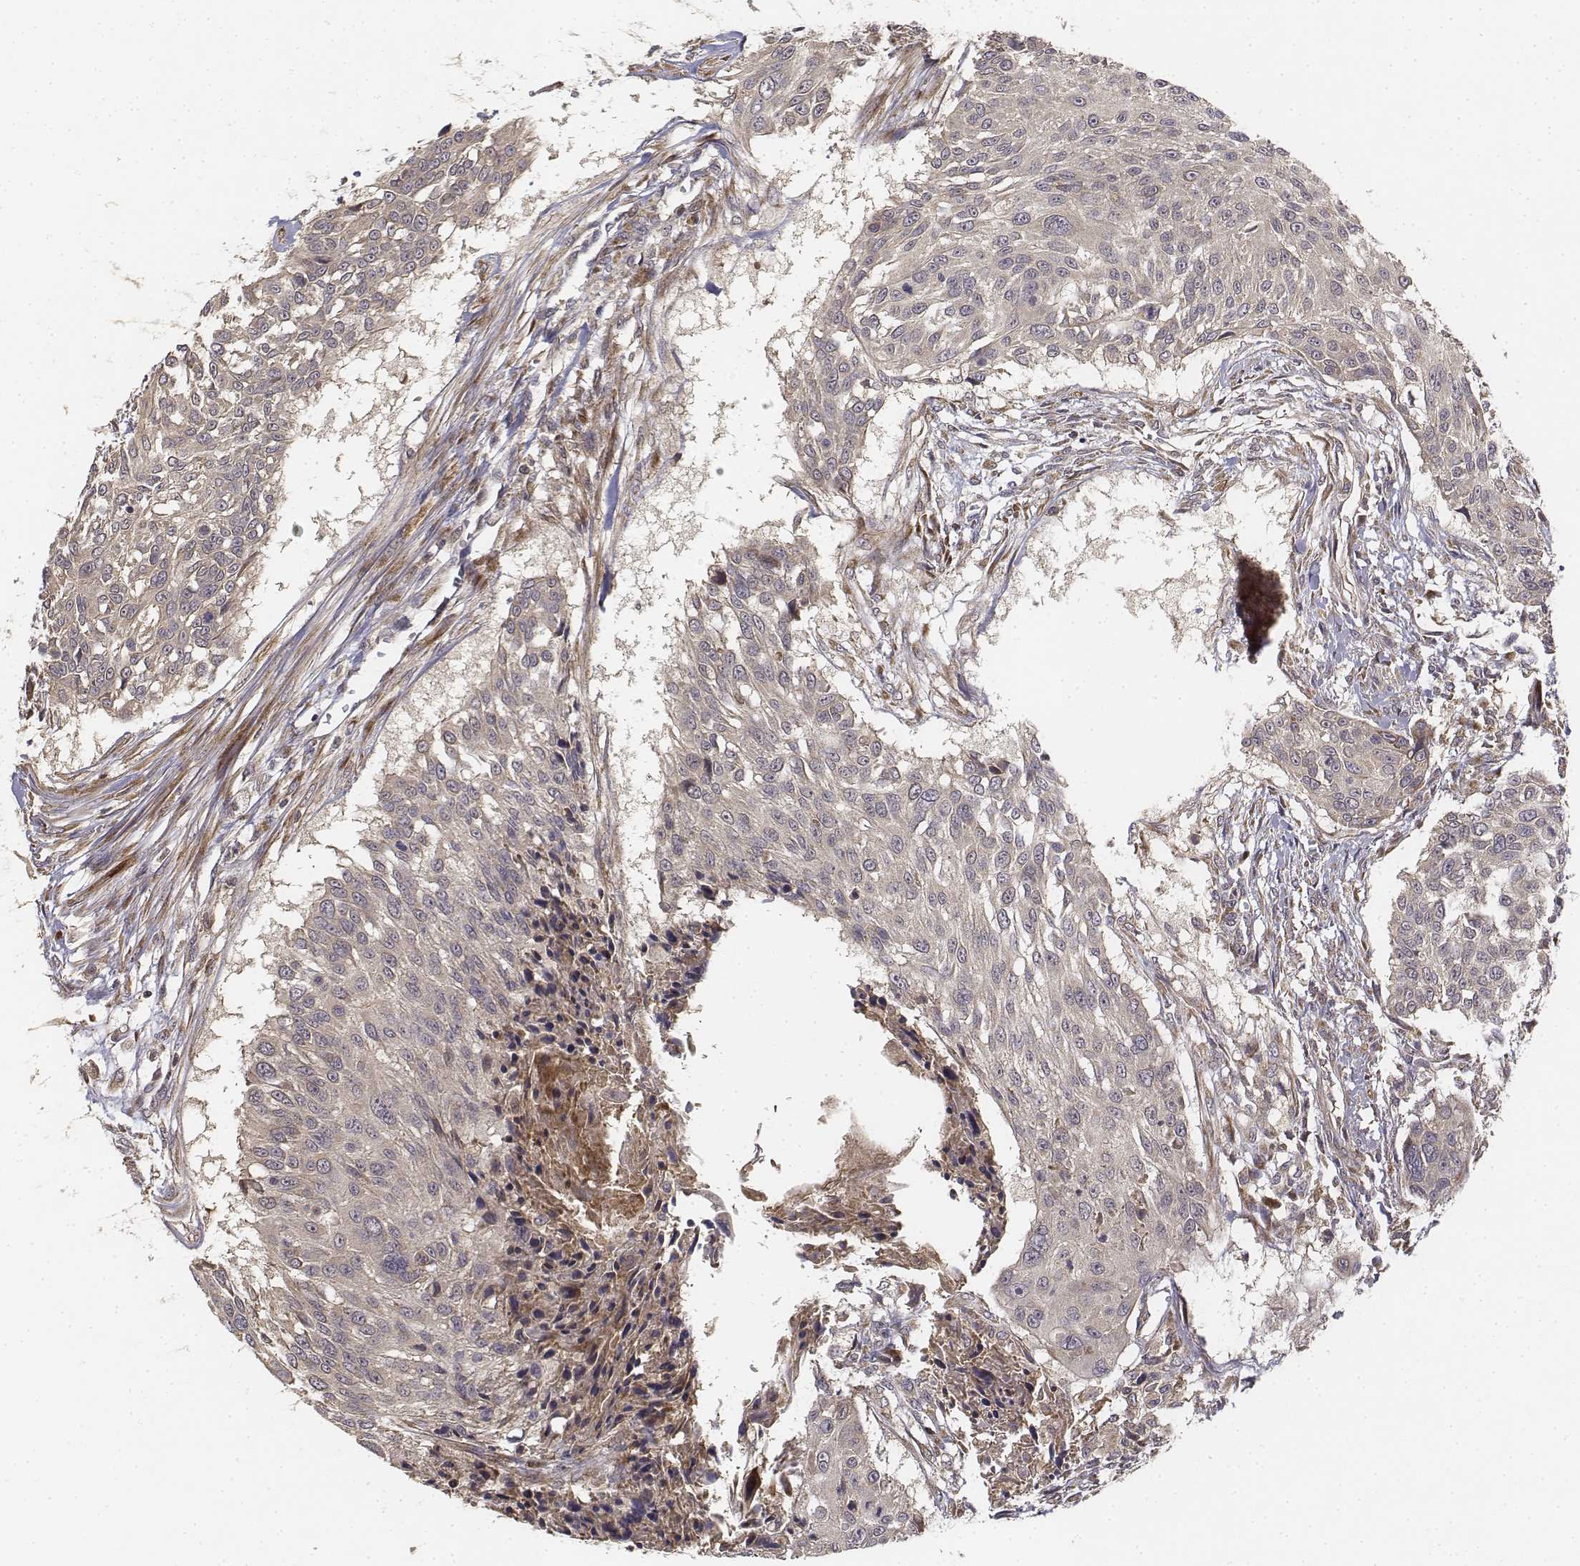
{"staining": {"intensity": "negative", "quantity": "none", "location": "none"}, "tissue": "urothelial cancer", "cell_type": "Tumor cells", "image_type": "cancer", "snomed": [{"axis": "morphology", "description": "Urothelial carcinoma, NOS"}, {"axis": "topography", "description": "Urinary bladder"}], "caption": "Image shows no significant protein positivity in tumor cells of urothelial cancer.", "gene": "FBXO21", "patient": {"sex": "male", "age": 55}}